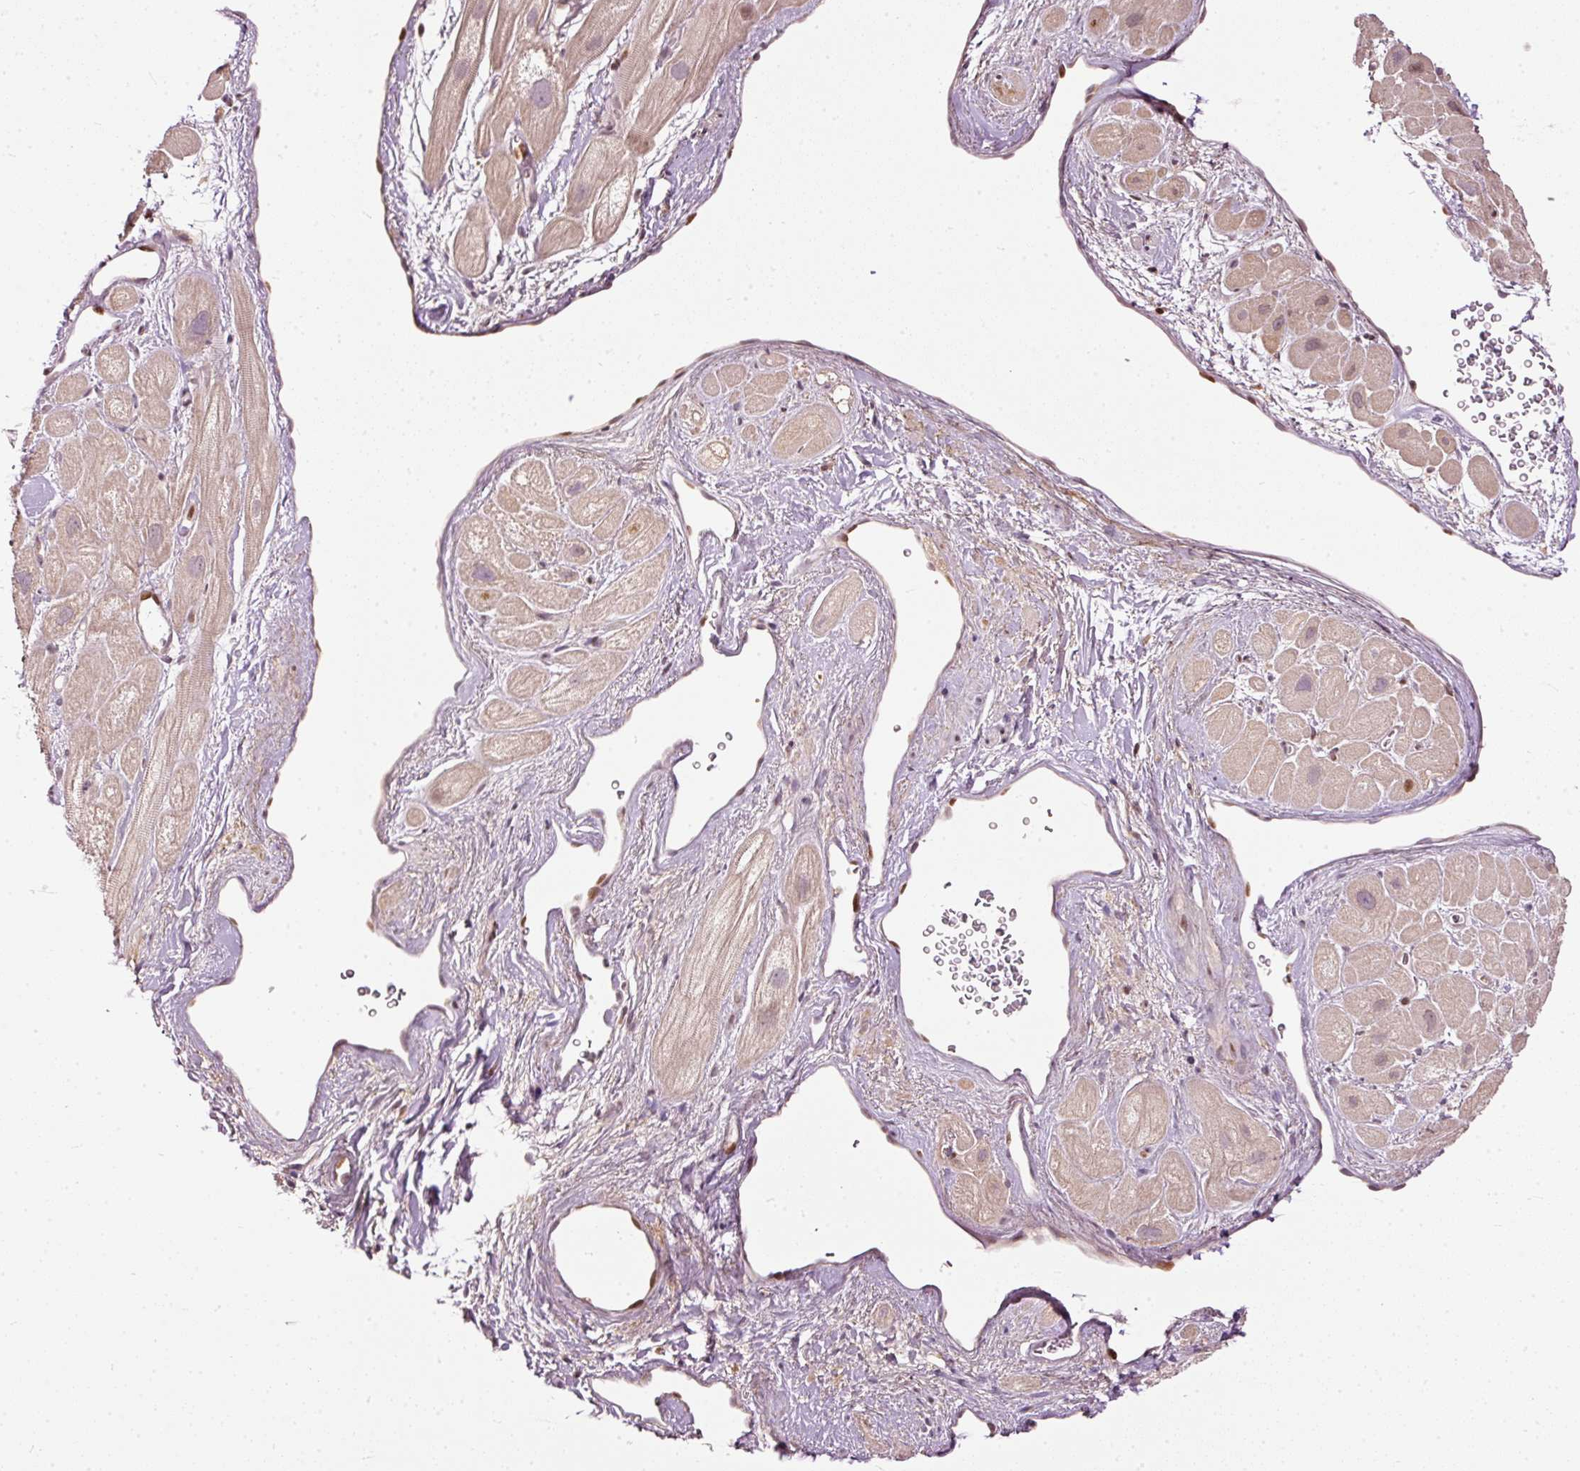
{"staining": {"intensity": "moderate", "quantity": ">75%", "location": "cytoplasmic/membranous,nuclear"}, "tissue": "heart muscle", "cell_type": "Cardiomyocytes", "image_type": "normal", "snomed": [{"axis": "morphology", "description": "Normal tissue, NOS"}, {"axis": "topography", "description": "Heart"}], "caption": "Immunohistochemical staining of benign heart muscle demonstrates moderate cytoplasmic/membranous,nuclear protein expression in about >75% of cardiomyocytes. Using DAB (brown) and hematoxylin (blue) stains, captured at high magnification using brightfield microscopy.", "gene": "ZNF778", "patient": {"sex": "male", "age": 49}}